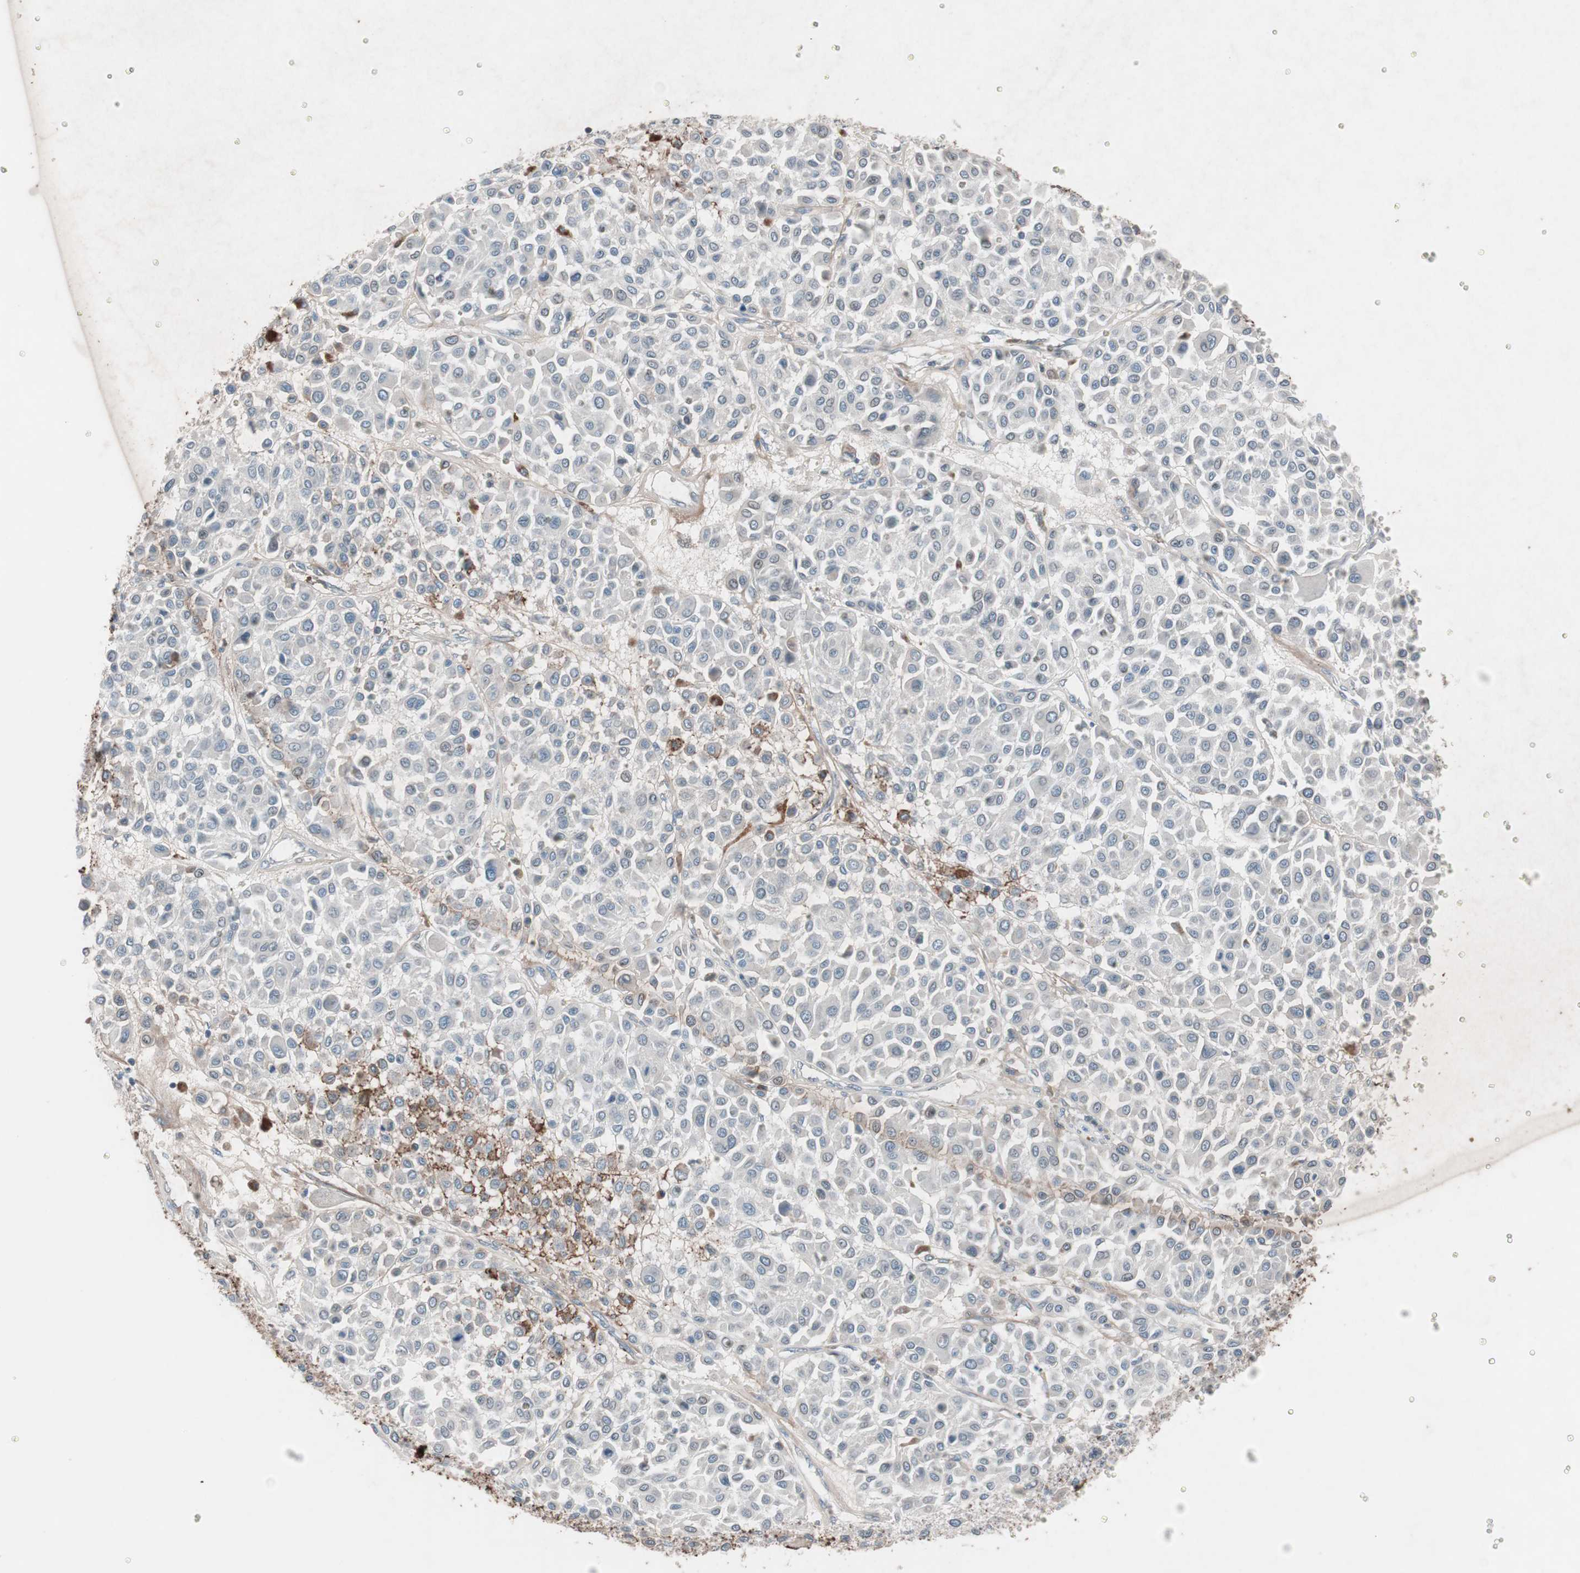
{"staining": {"intensity": "moderate", "quantity": "<25%", "location": "cytoplasmic/membranous"}, "tissue": "melanoma", "cell_type": "Tumor cells", "image_type": "cancer", "snomed": [{"axis": "morphology", "description": "Malignant melanoma, Metastatic site"}, {"axis": "topography", "description": "Soft tissue"}], "caption": "This is a micrograph of immunohistochemistry (IHC) staining of malignant melanoma (metastatic site), which shows moderate staining in the cytoplasmic/membranous of tumor cells.", "gene": "GRB7", "patient": {"sex": "male", "age": 41}}